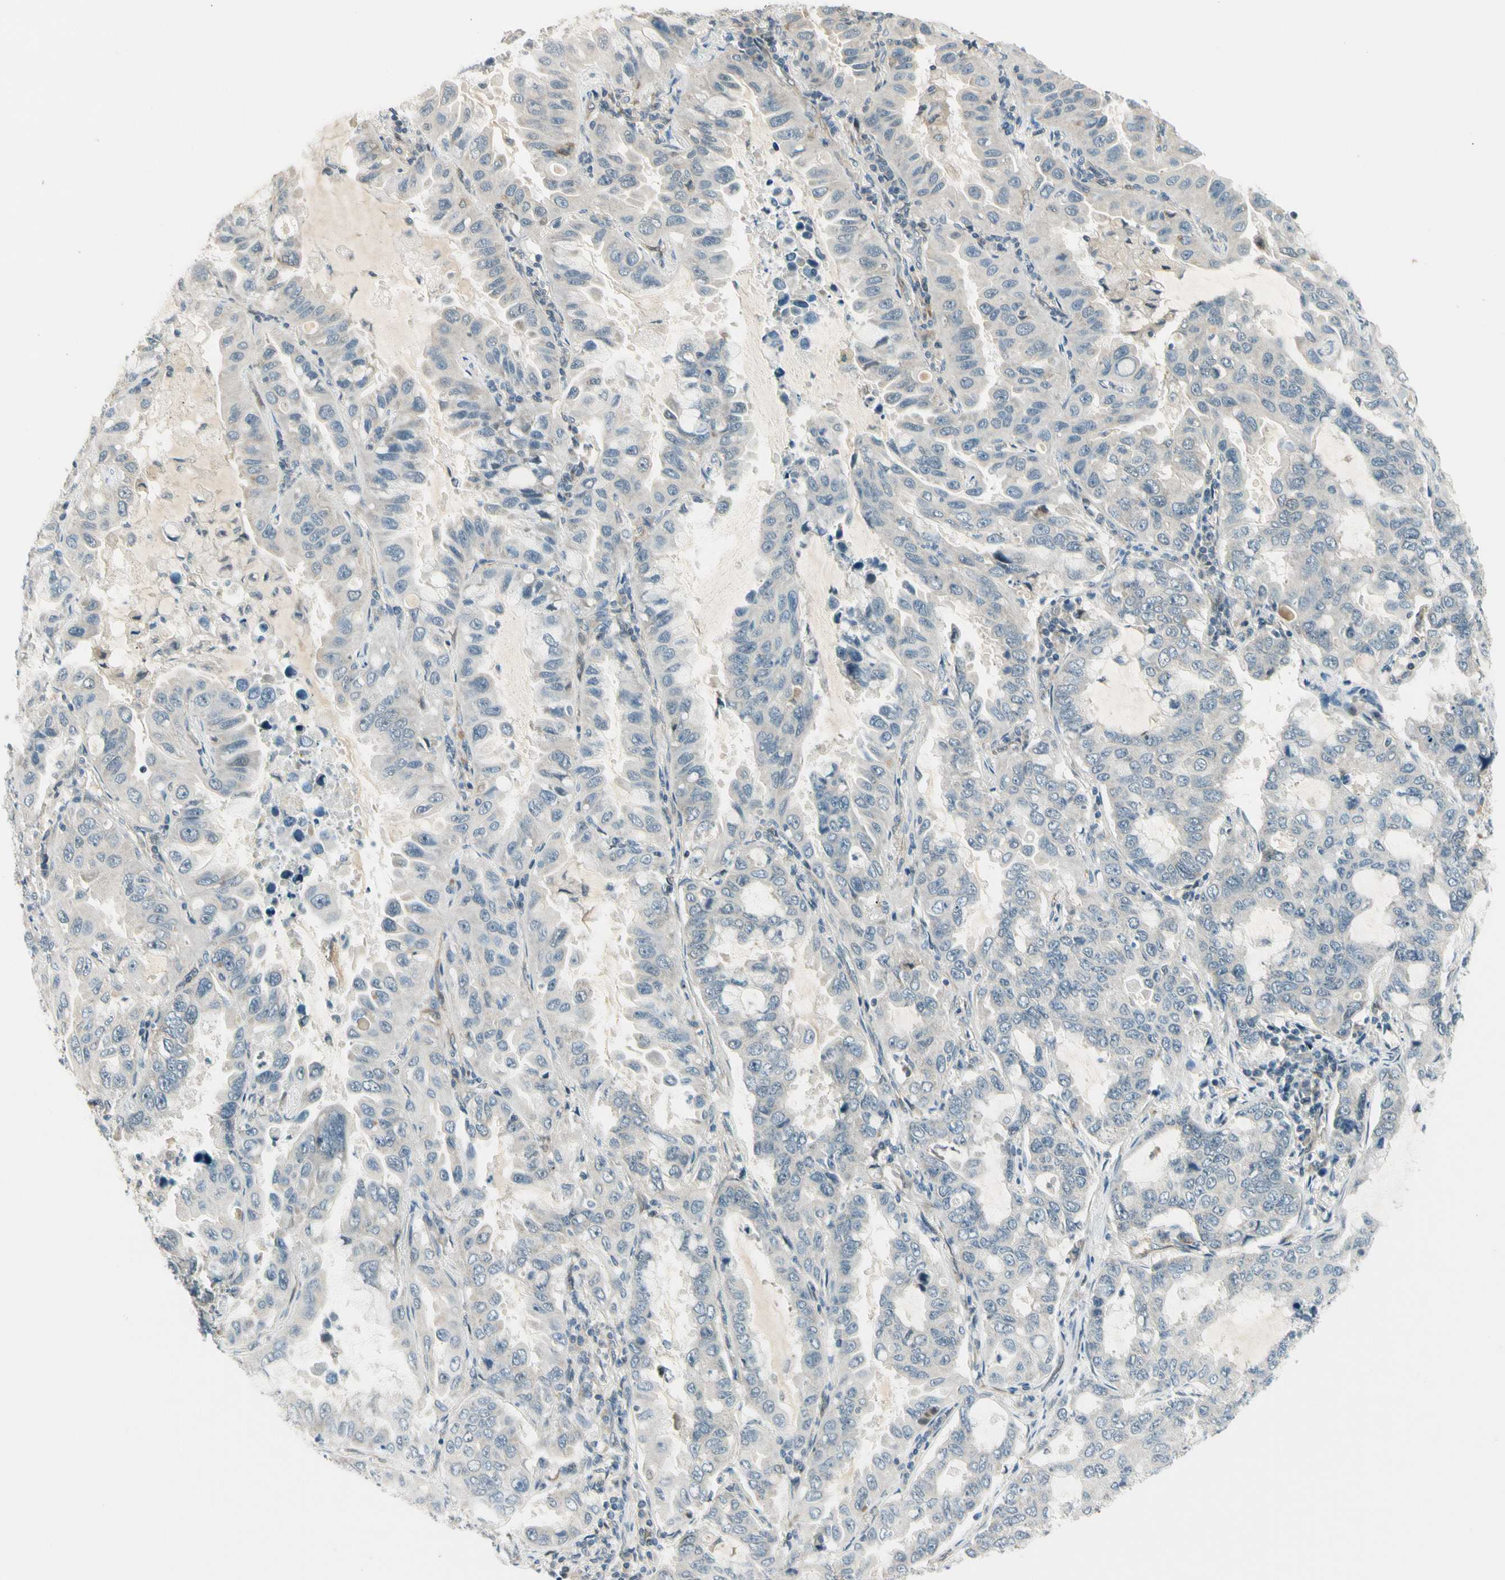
{"staining": {"intensity": "negative", "quantity": "none", "location": "none"}, "tissue": "lung cancer", "cell_type": "Tumor cells", "image_type": "cancer", "snomed": [{"axis": "morphology", "description": "Adenocarcinoma, NOS"}, {"axis": "topography", "description": "Lung"}], "caption": "This histopathology image is of lung cancer (adenocarcinoma) stained with IHC to label a protein in brown with the nuclei are counter-stained blue. There is no staining in tumor cells. Nuclei are stained in blue.", "gene": "SVBP", "patient": {"sex": "male", "age": 64}}